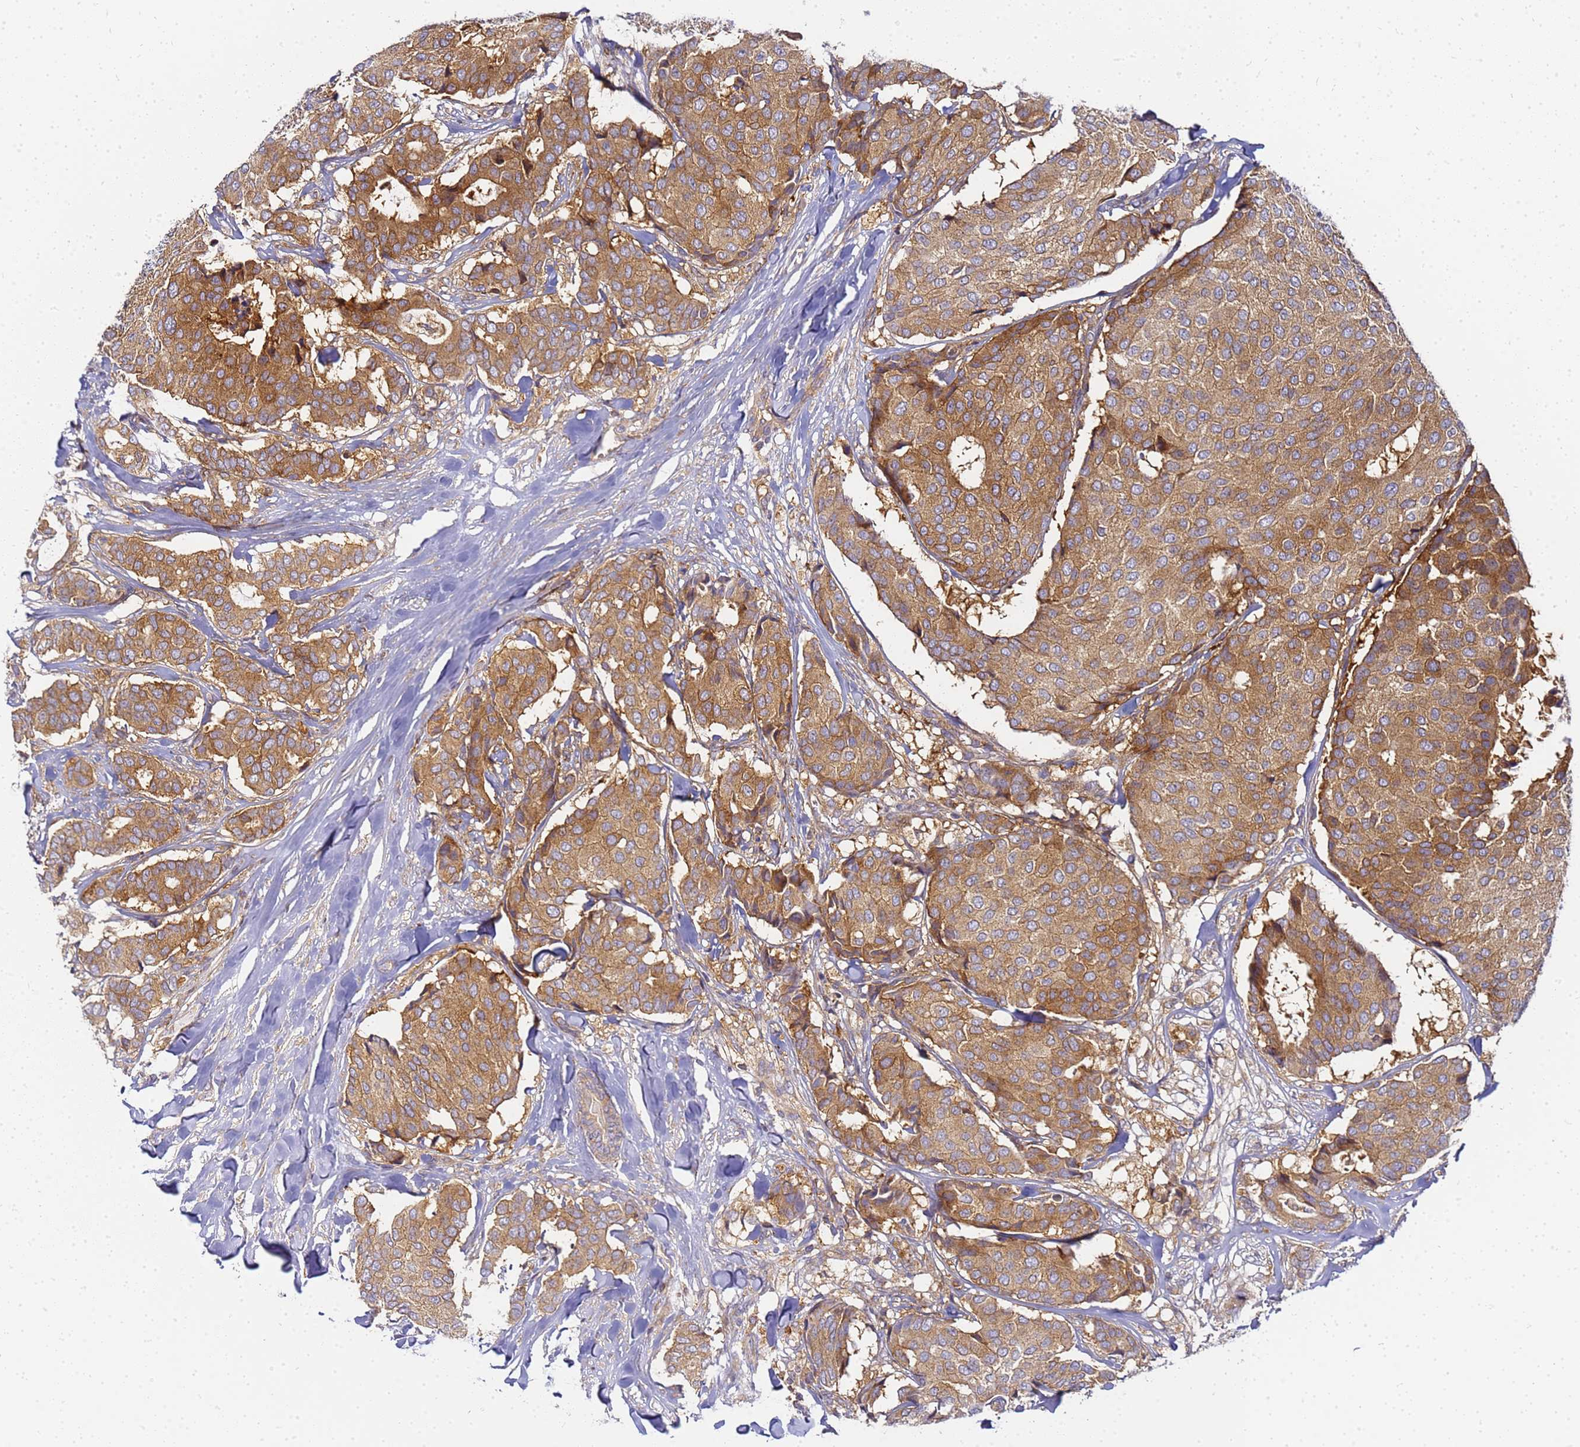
{"staining": {"intensity": "moderate", "quantity": ">75%", "location": "cytoplasmic/membranous"}, "tissue": "breast cancer", "cell_type": "Tumor cells", "image_type": "cancer", "snomed": [{"axis": "morphology", "description": "Duct carcinoma"}, {"axis": "topography", "description": "Breast"}], "caption": "There is medium levels of moderate cytoplasmic/membranous staining in tumor cells of breast invasive ductal carcinoma, as demonstrated by immunohistochemical staining (brown color).", "gene": "CHM", "patient": {"sex": "female", "age": 75}}